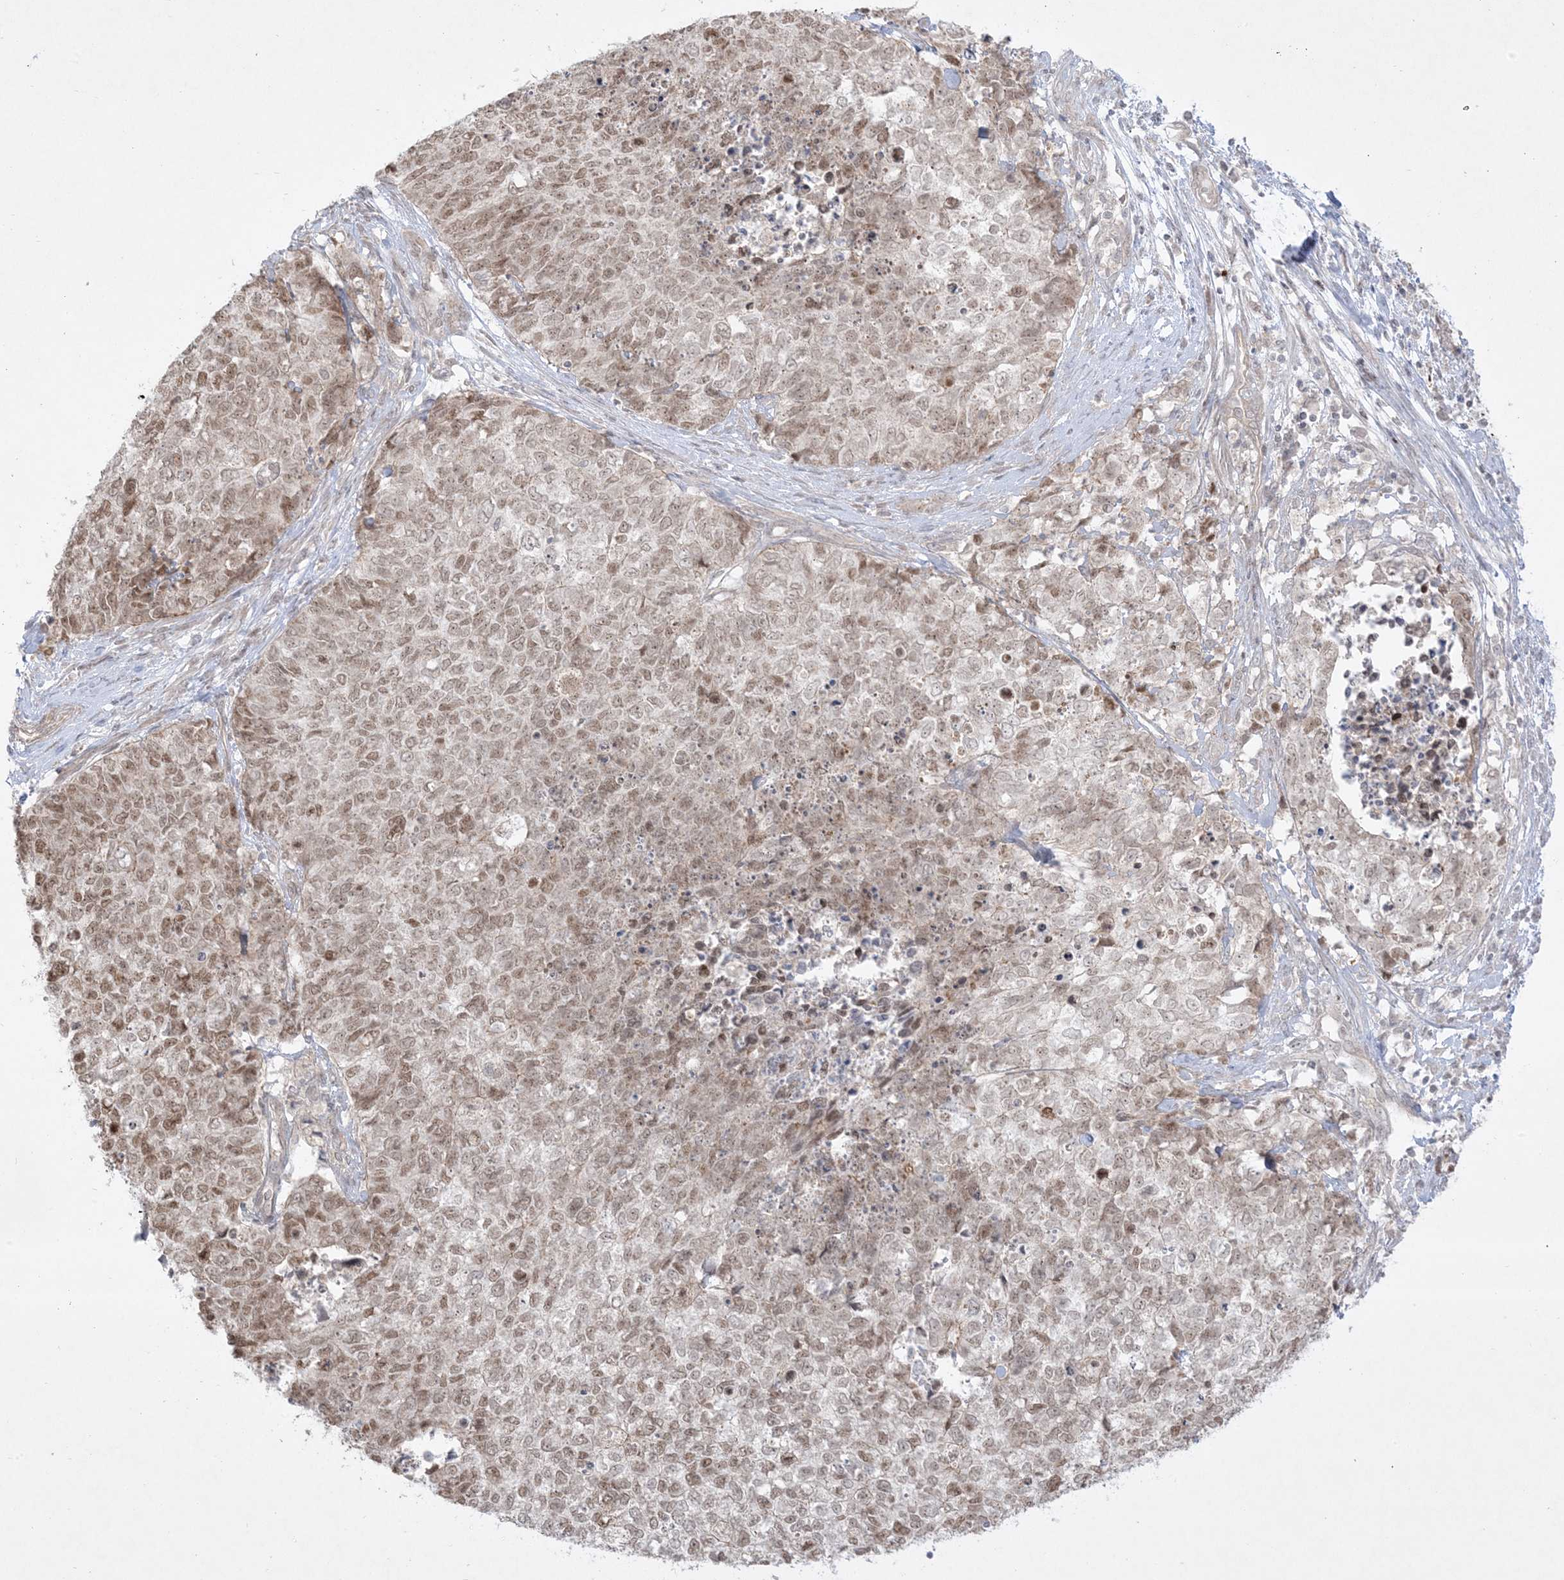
{"staining": {"intensity": "moderate", "quantity": ">75%", "location": "nuclear"}, "tissue": "cervical cancer", "cell_type": "Tumor cells", "image_type": "cancer", "snomed": [{"axis": "morphology", "description": "Squamous cell carcinoma, NOS"}, {"axis": "topography", "description": "Cervix"}], "caption": "The photomicrograph reveals a brown stain indicating the presence of a protein in the nuclear of tumor cells in cervical squamous cell carcinoma.", "gene": "PTK6", "patient": {"sex": "female", "age": 63}}